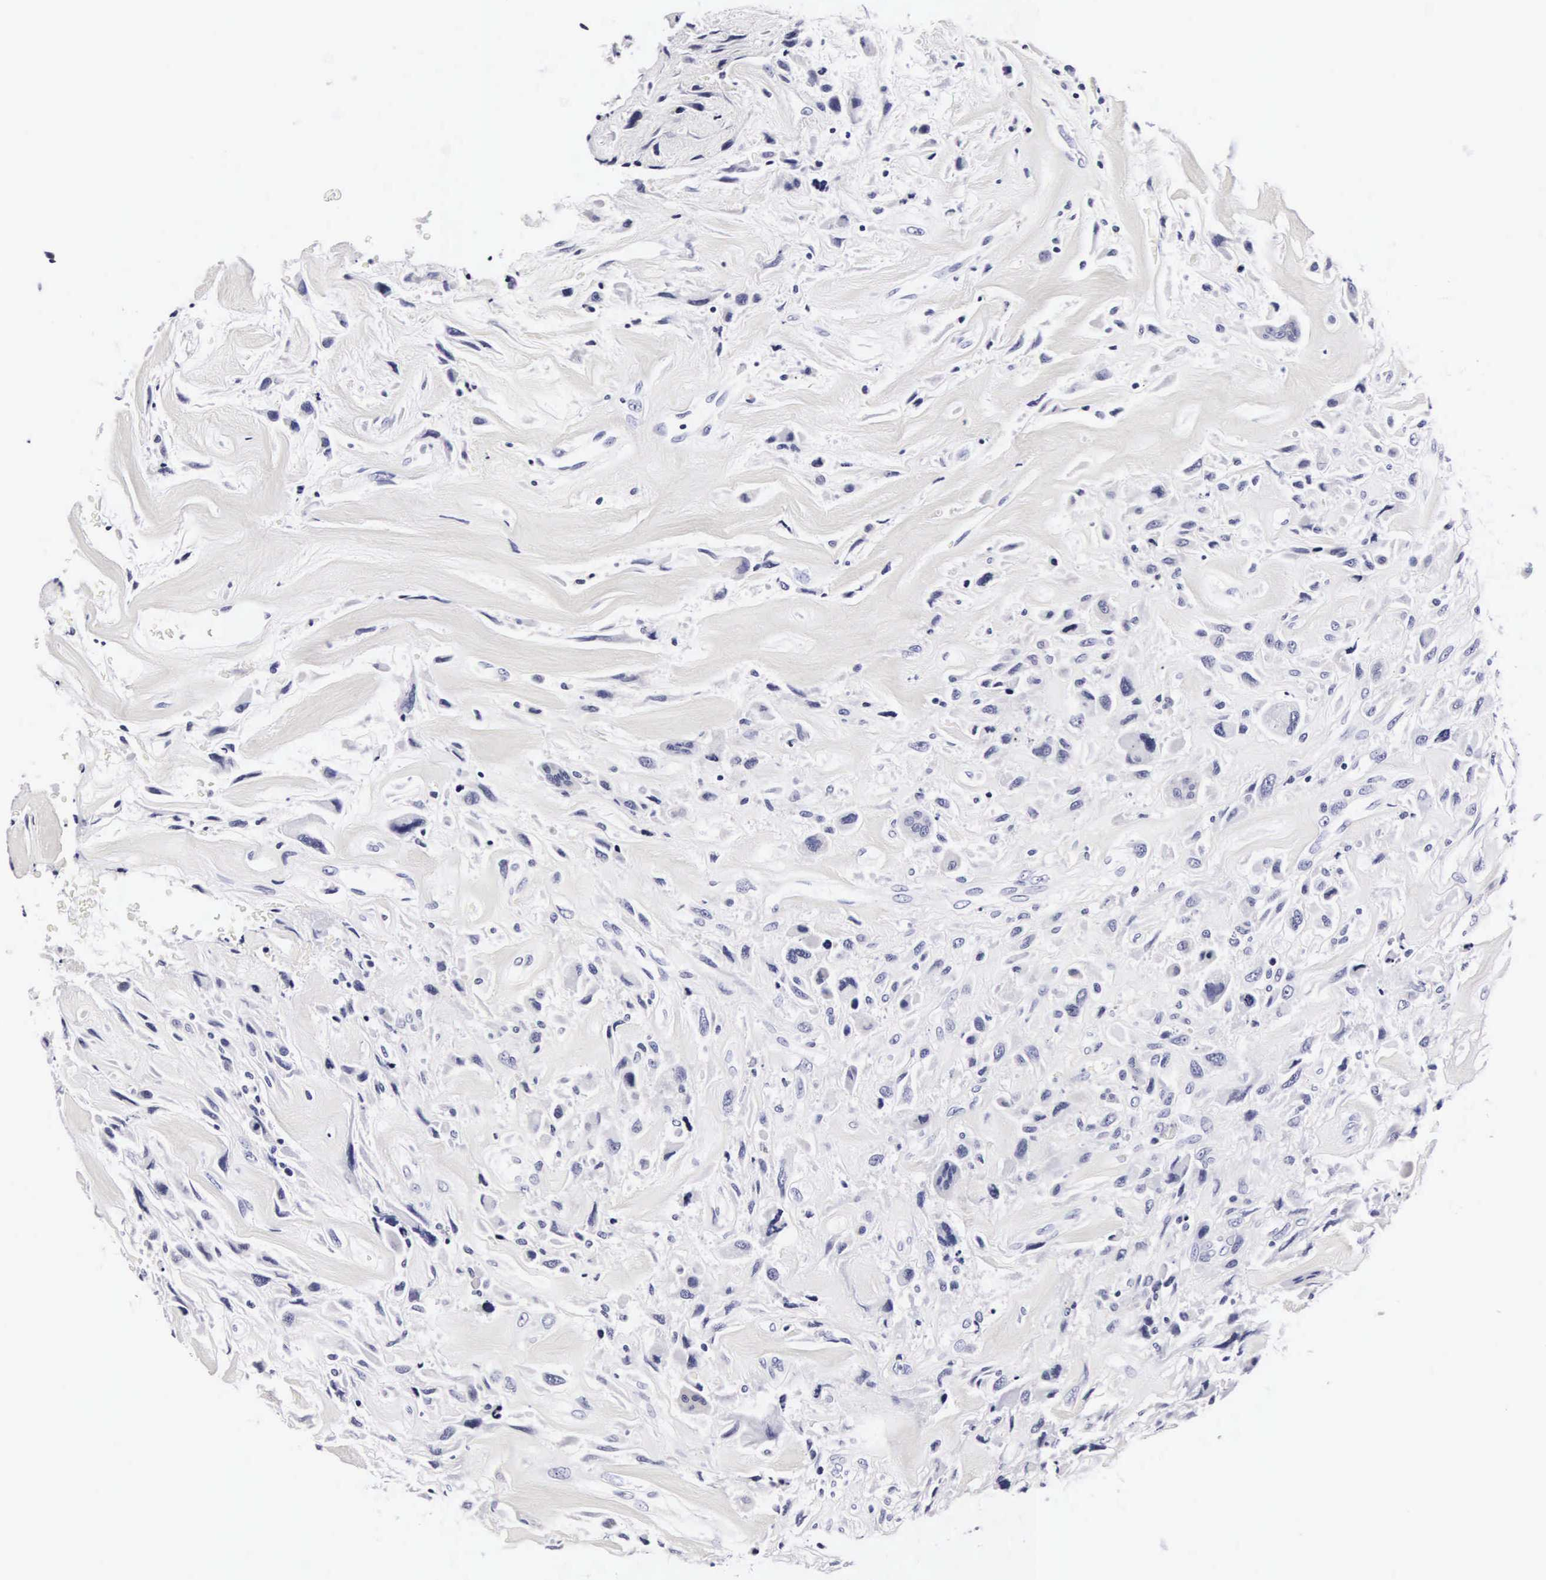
{"staining": {"intensity": "negative", "quantity": "none", "location": "none"}, "tissue": "breast cancer", "cell_type": "Tumor cells", "image_type": "cancer", "snomed": [{"axis": "morphology", "description": "Neoplasm, malignant, NOS"}, {"axis": "topography", "description": "Breast"}], "caption": "The IHC histopathology image has no significant expression in tumor cells of breast cancer tissue.", "gene": "RNASE6", "patient": {"sex": "female", "age": 50}}